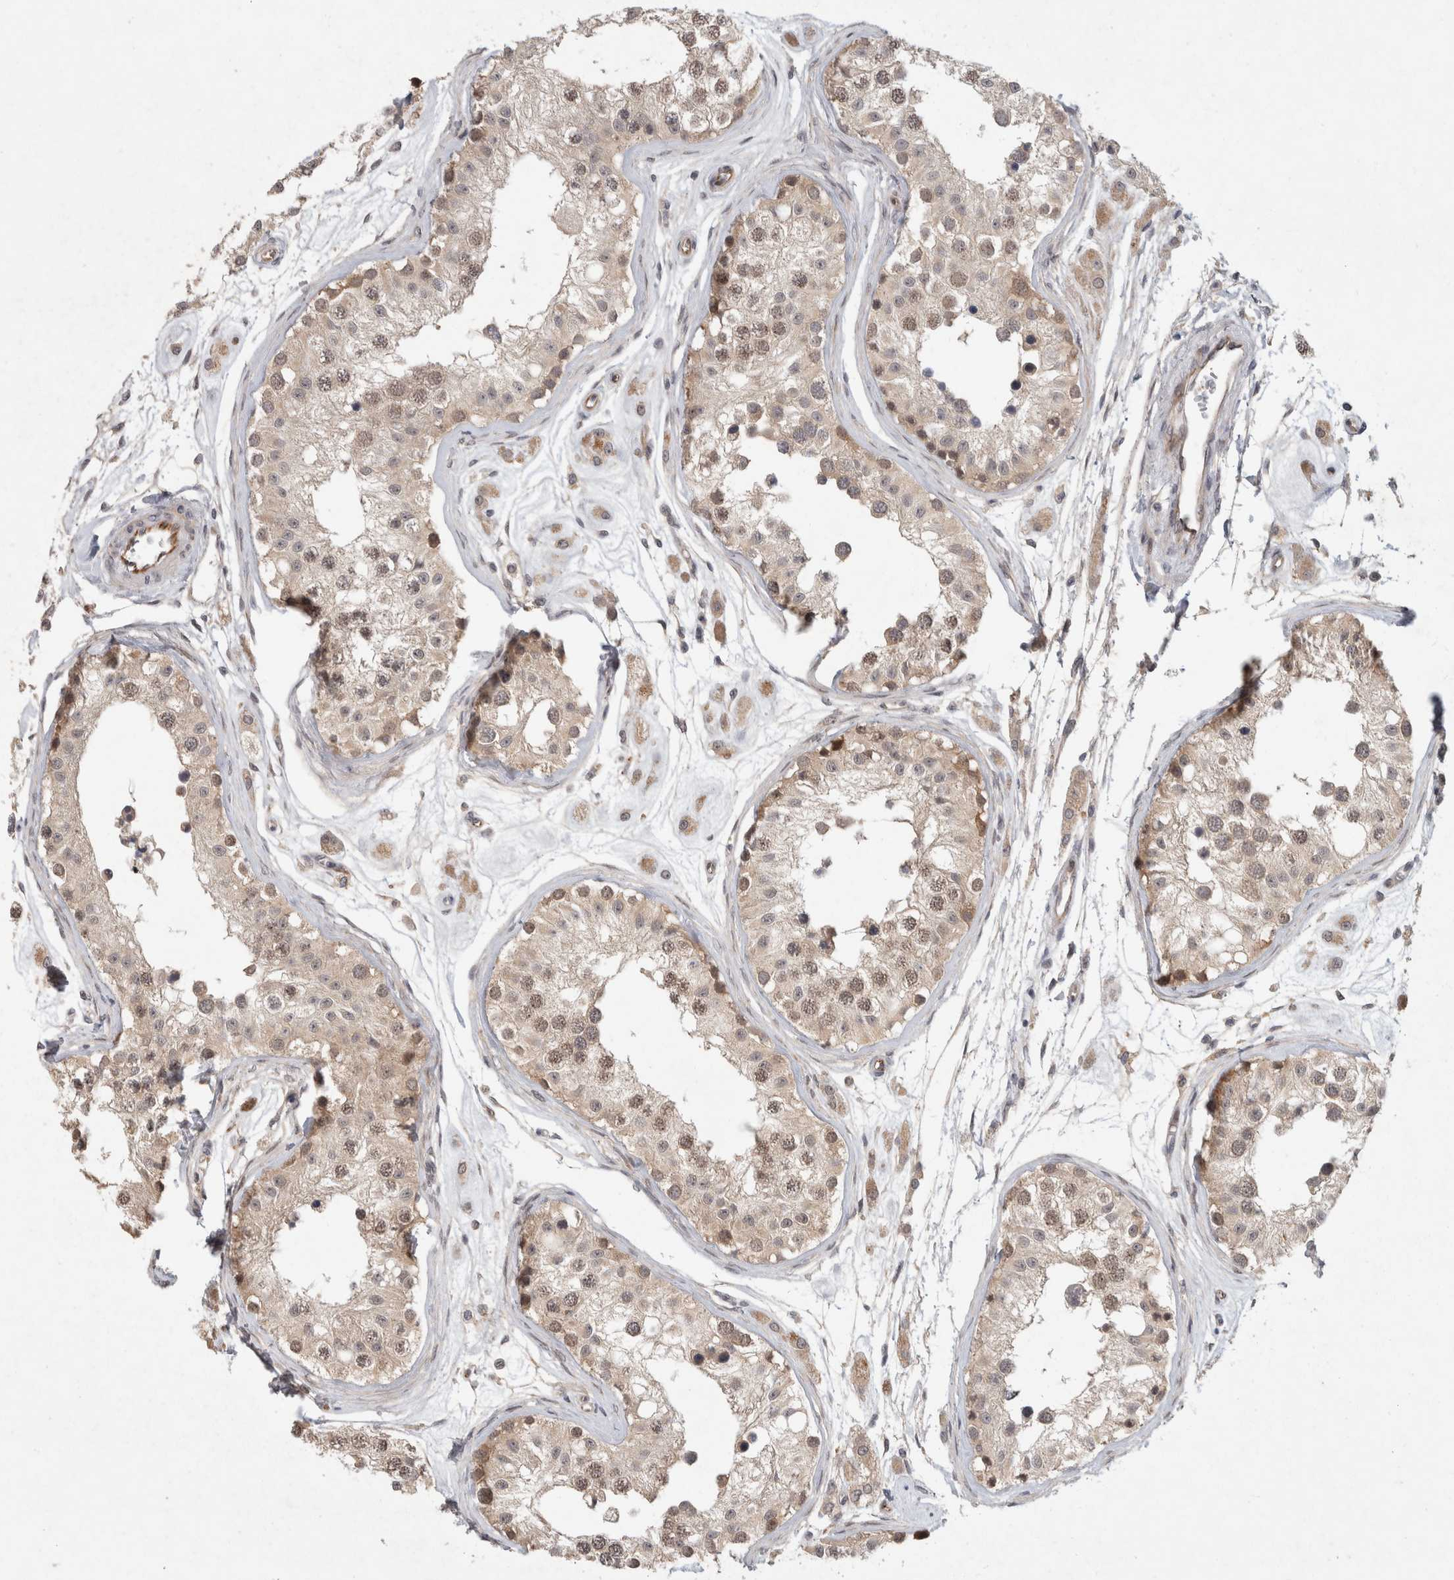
{"staining": {"intensity": "moderate", "quantity": ">75%", "location": "cytoplasmic/membranous,nuclear"}, "tissue": "testis", "cell_type": "Cells in seminiferous ducts", "image_type": "normal", "snomed": [{"axis": "morphology", "description": "Normal tissue, NOS"}, {"axis": "morphology", "description": "Adenocarcinoma, metastatic, NOS"}, {"axis": "topography", "description": "Testis"}], "caption": "Moderate cytoplasmic/membranous,nuclear protein staining is present in about >75% of cells in seminiferous ducts in testis.", "gene": "CRISPLD1", "patient": {"sex": "male", "age": 26}}